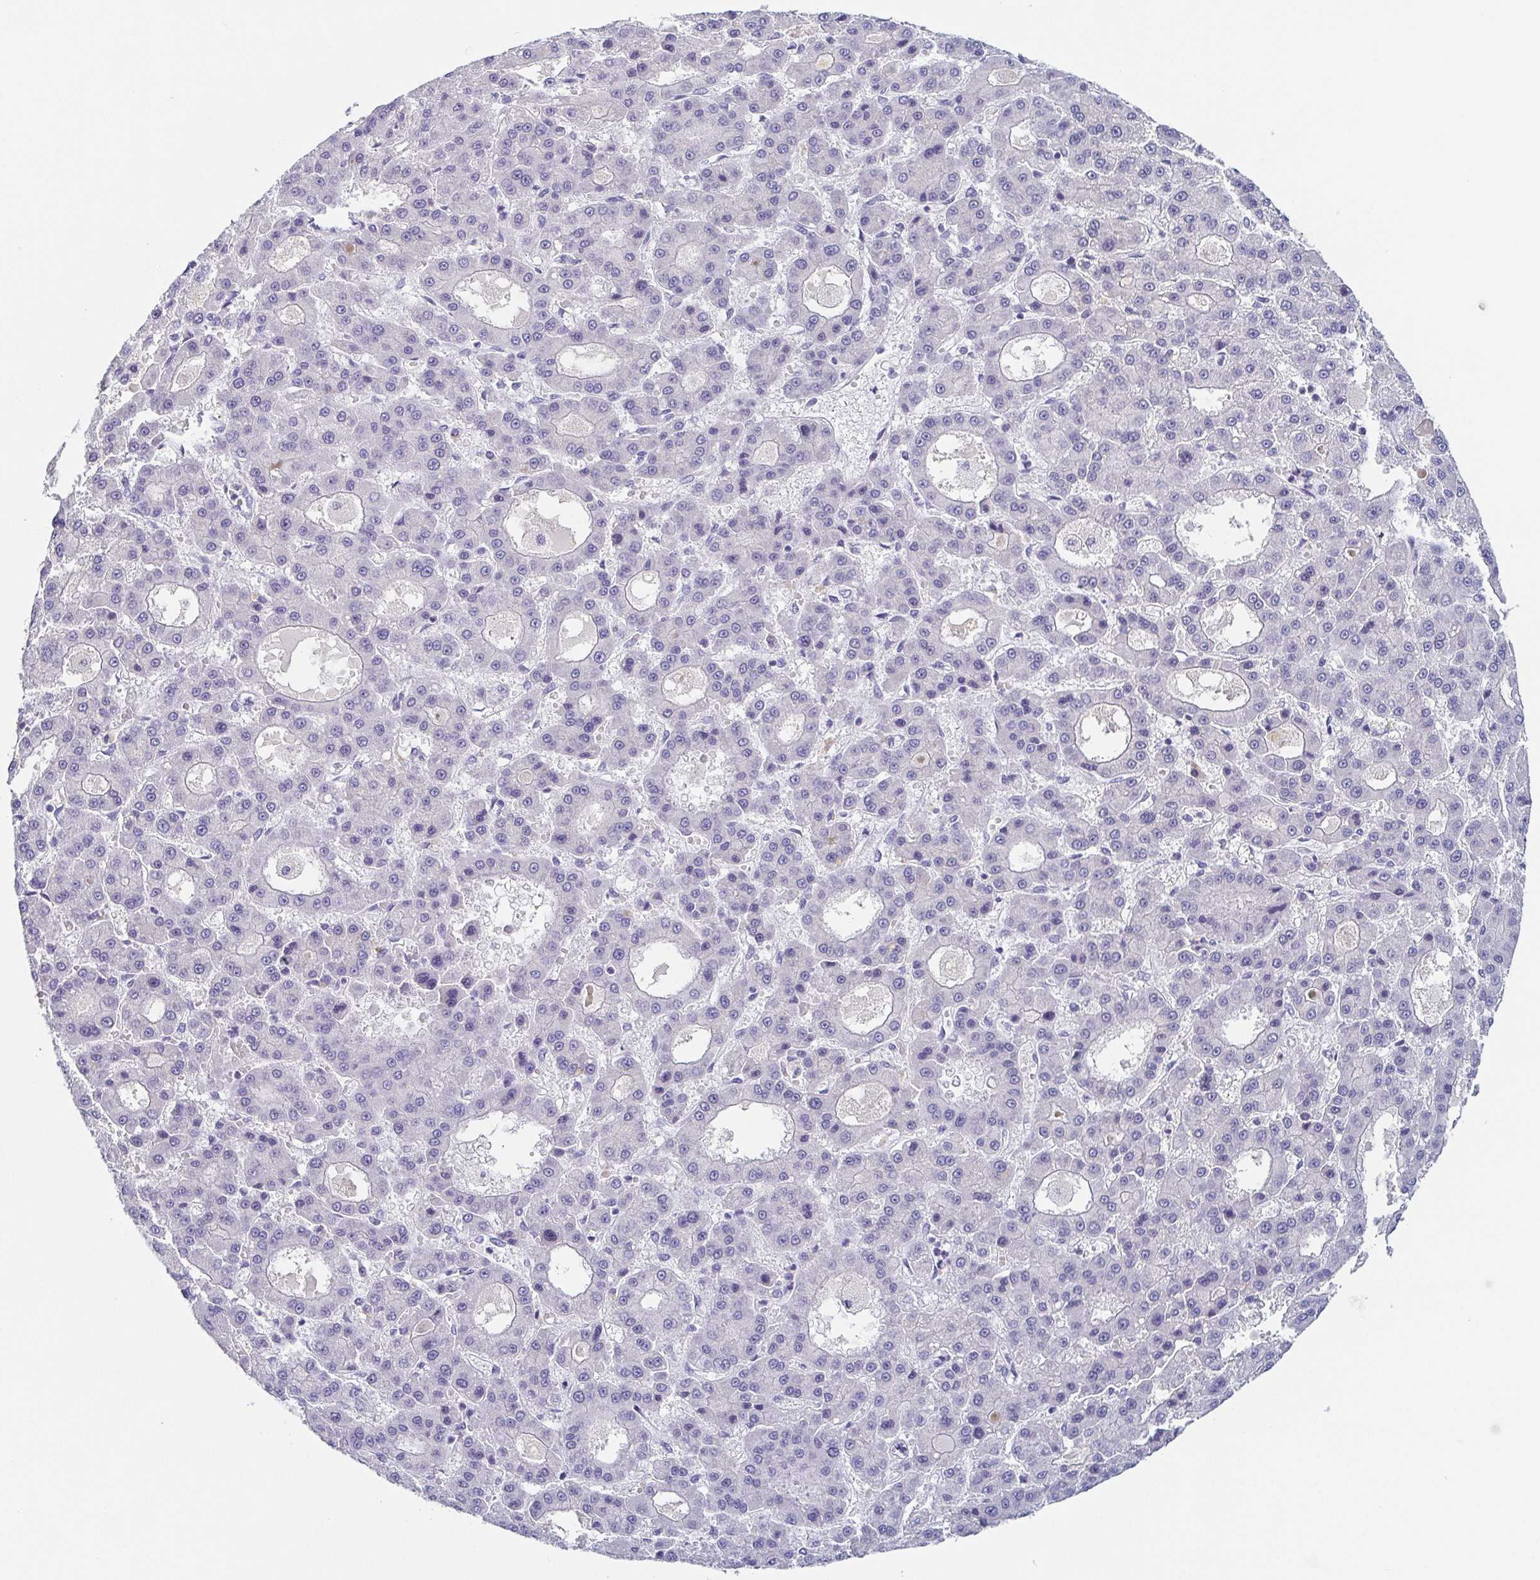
{"staining": {"intensity": "negative", "quantity": "none", "location": "none"}, "tissue": "liver cancer", "cell_type": "Tumor cells", "image_type": "cancer", "snomed": [{"axis": "morphology", "description": "Carcinoma, Hepatocellular, NOS"}, {"axis": "topography", "description": "Liver"}], "caption": "DAB immunohistochemical staining of liver cancer reveals no significant staining in tumor cells. The staining is performed using DAB brown chromogen with nuclei counter-stained in using hematoxylin.", "gene": "ITLN1", "patient": {"sex": "male", "age": 70}}